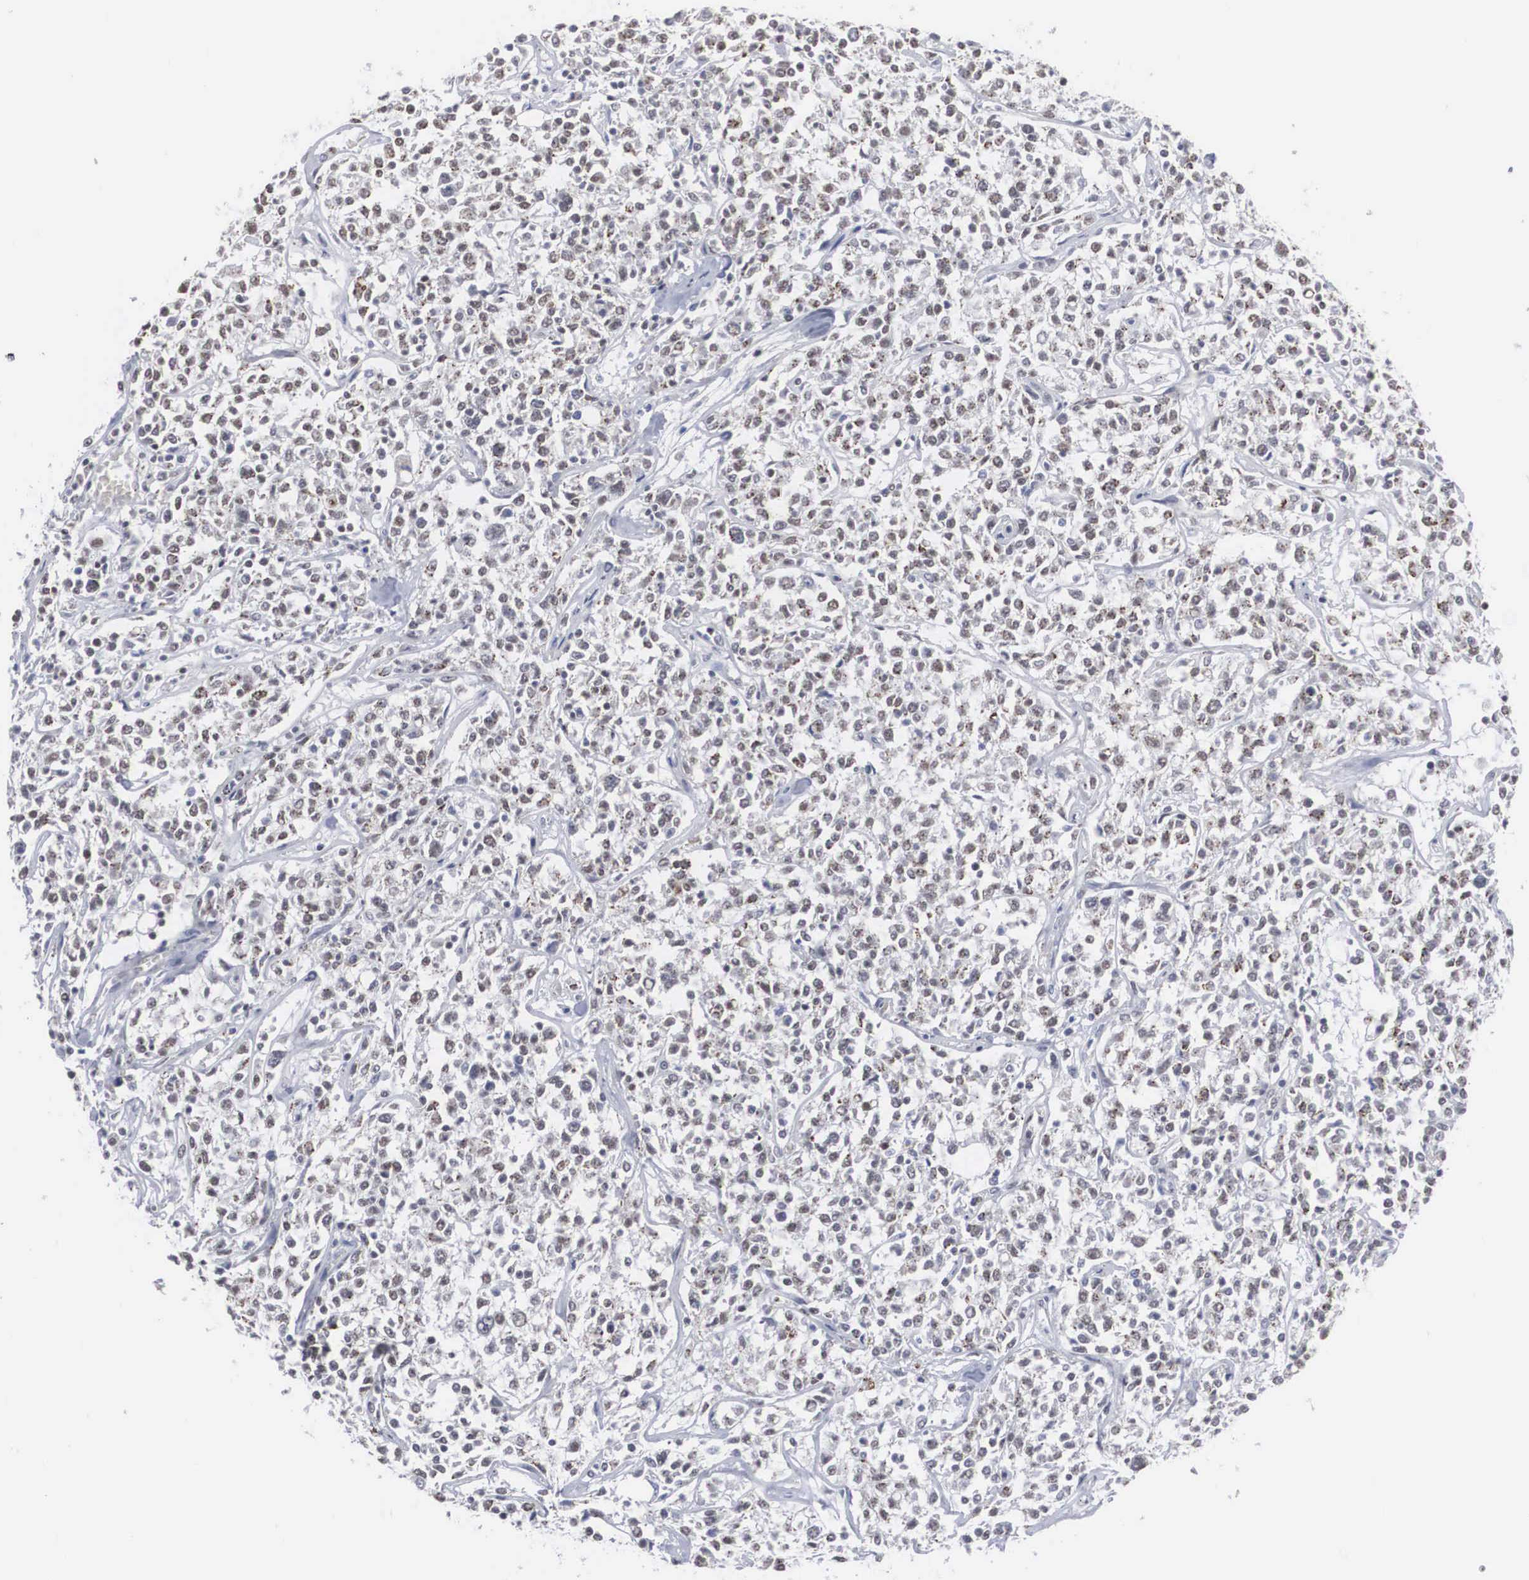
{"staining": {"intensity": "negative", "quantity": "none", "location": "none"}, "tissue": "lymphoma", "cell_type": "Tumor cells", "image_type": "cancer", "snomed": [{"axis": "morphology", "description": "Malignant lymphoma, non-Hodgkin's type, Low grade"}, {"axis": "topography", "description": "Small intestine"}], "caption": "IHC of human malignant lymphoma, non-Hodgkin's type (low-grade) reveals no positivity in tumor cells.", "gene": "AUTS2", "patient": {"sex": "female", "age": 59}}